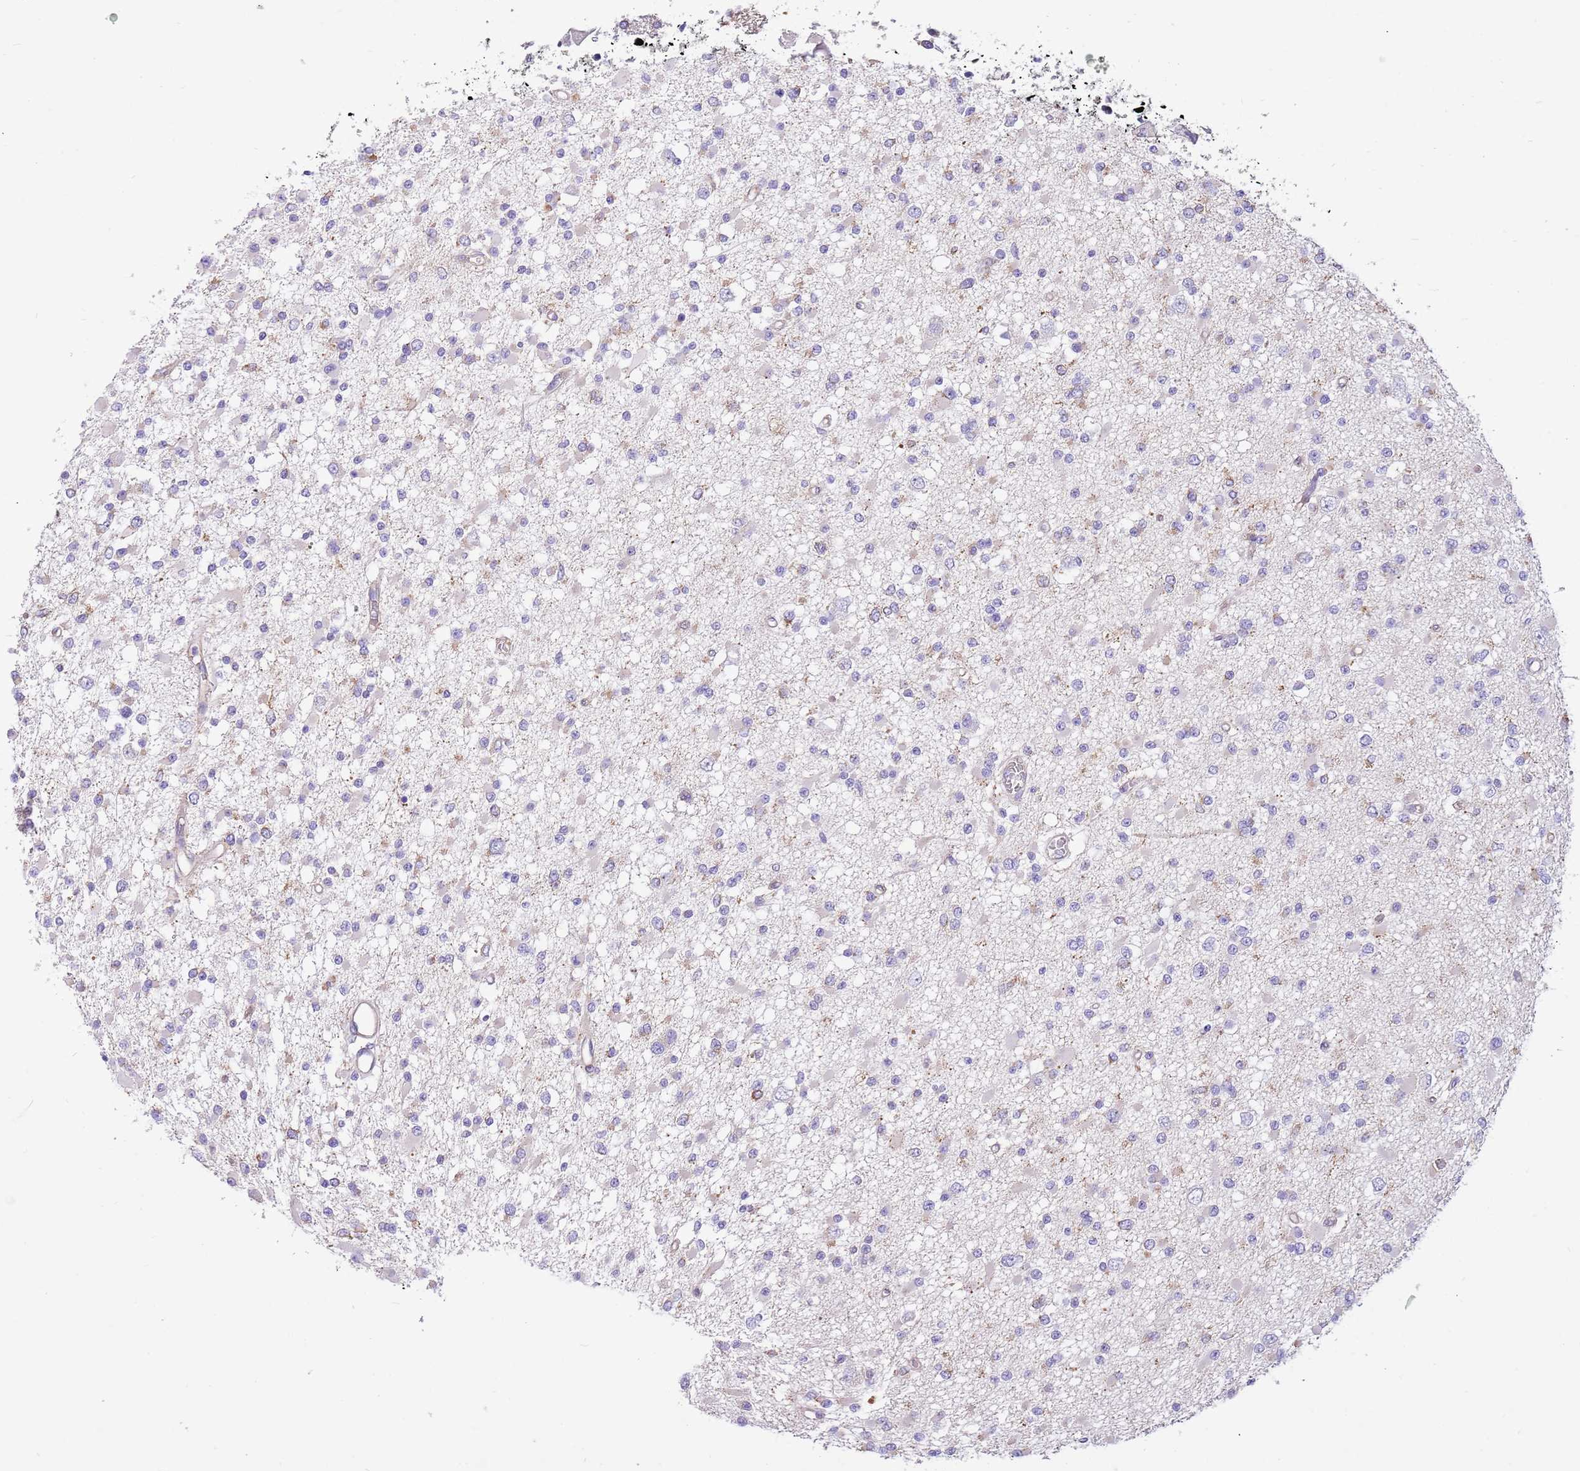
{"staining": {"intensity": "negative", "quantity": "none", "location": "none"}, "tissue": "glioma", "cell_type": "Tumor cells", "image_type": "cancer", "snomed": [{"axis": "morphology", "description": "Glioma, malignant, Low grade"}, {"axis": "topography", "description": "Brain"}], "caption": "An image of glioma stained for a protein exhibits no brown staining in tumor cells.", "gene": "SERINC3", "patient": {"sex": "female", "age": 22}}